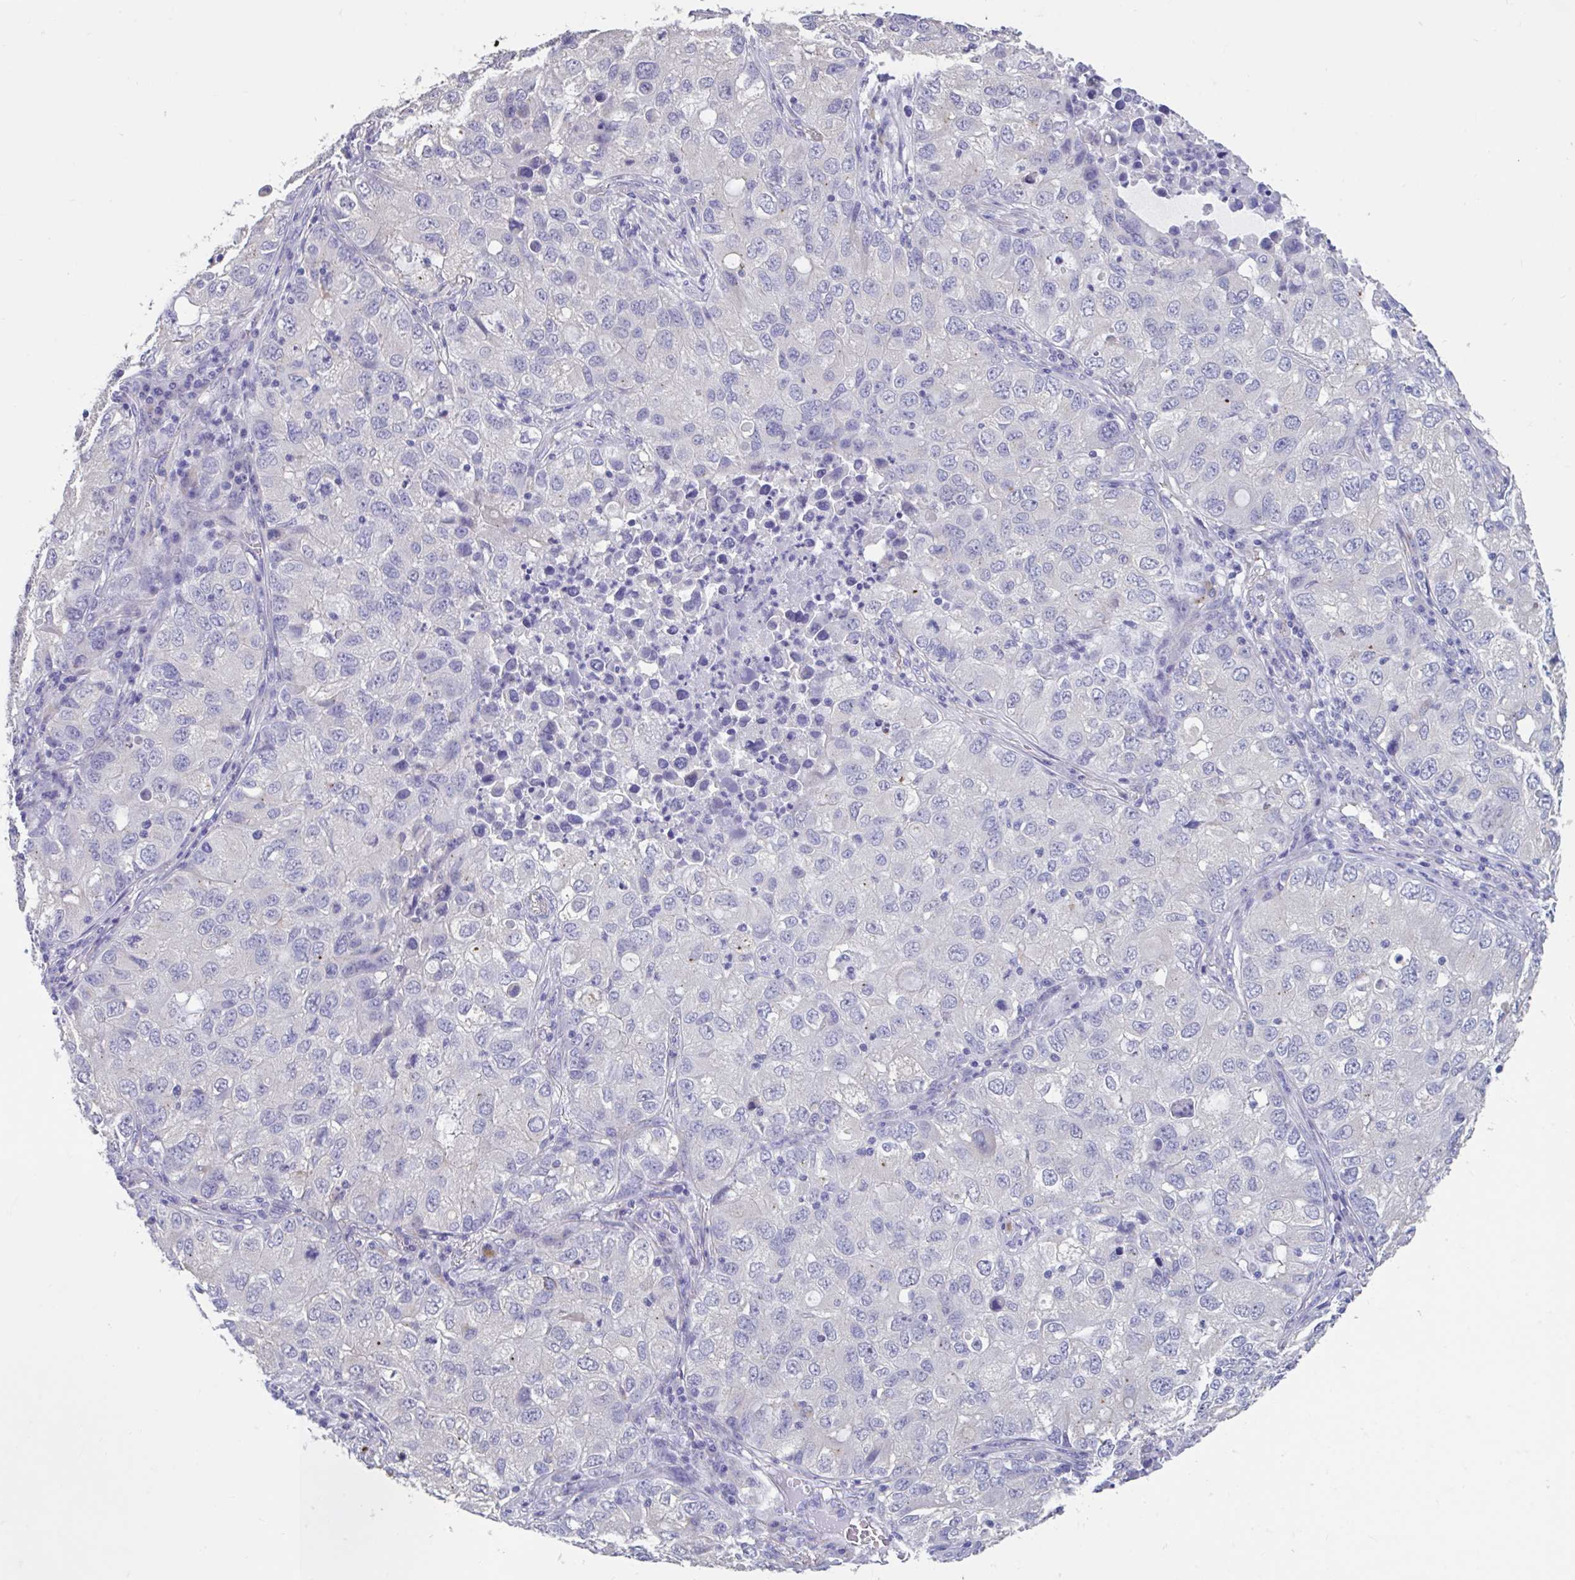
{"staining": {"intensity": "negative", "quantity": "none", "location": "none"}, "tissue": "lung cancer", "cell_type": "Tumor cells", "image_type": "cancer", "snomed": [{"axis": "morphology", "description": "Normal morphology"}, {"axis": "morphology", "description": "Adenocarcinoma, NOS"}, {"axis": "topography", "description": "Lymph node"}, {"axis": "topography", "description": "Lung"}], "caption": "Tumor cells are negative for brown protein staining in lung adenocarcinoma. (Brightfield microscopy of DAB immunohistochemistry at high magnification).", "gene": "GPR162", "patient": {"sex": "female", "age": 51}}